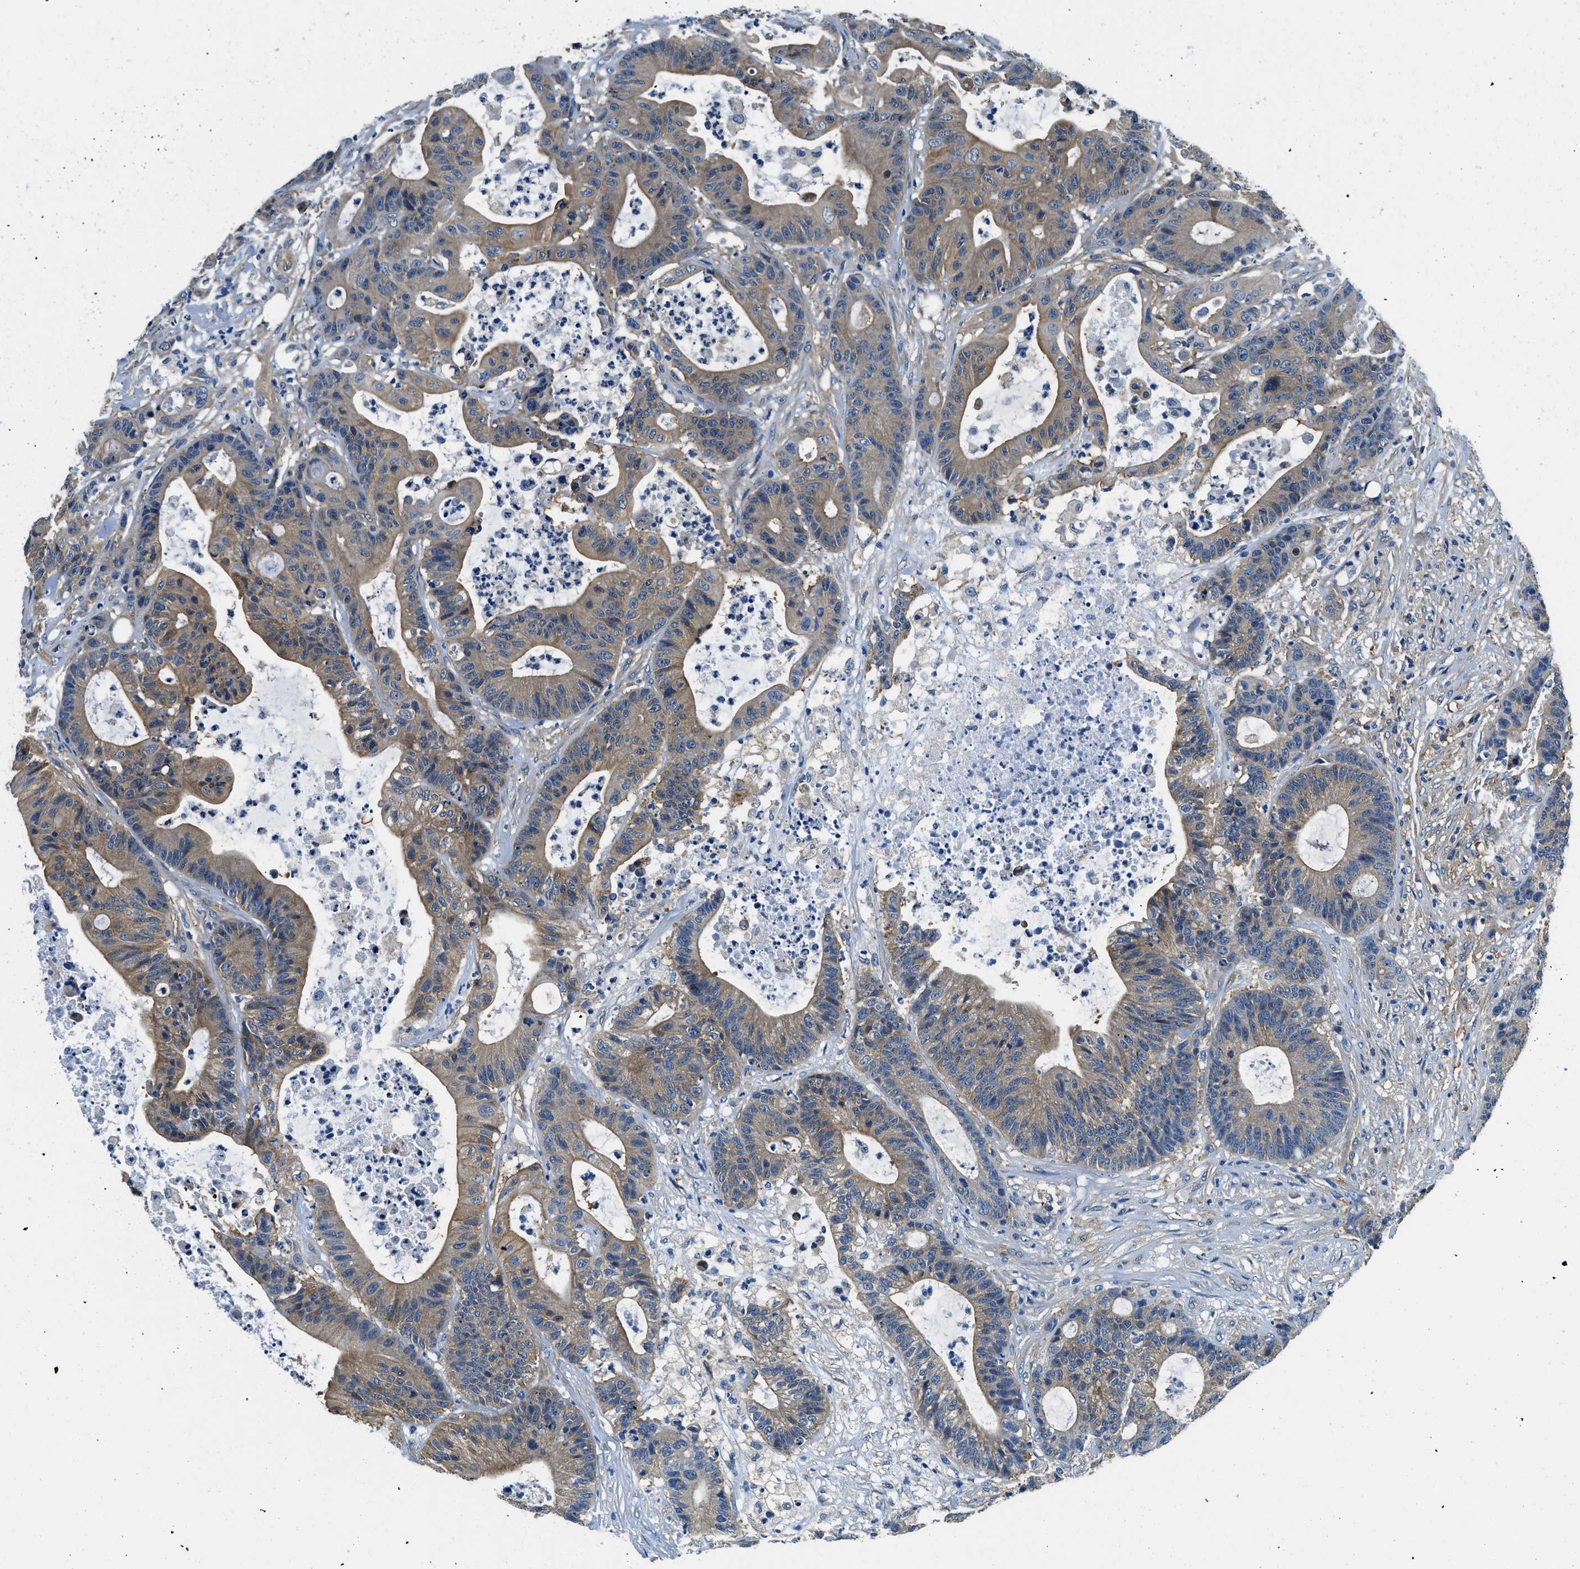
{"staining": {"intensity": "moderate", "quantity": ">75%", "location": "cytoplasmic/membranous"}, "tissue": "colorectal cancer", "cell_type": "Tumor cells", "image_type": "cancer", "snomed": [{"axis": "morphology", "description": "Adenocarcinoma, NOS"}, {"axis": "topography", "description": "Colon"}], "caption": "Immunohistochemistry histopathology image of neoplastic tissue: adenocarcinoma (colorectal) stained using IHC shows medium levels of moderate protein expression localized specifically in the cytoplasmic/membranous of tumor cells, appearing as a cytoplasmic/membranous brown color.", "gene": "TWF1", "patient": {"sex": "female", "age": 84}}